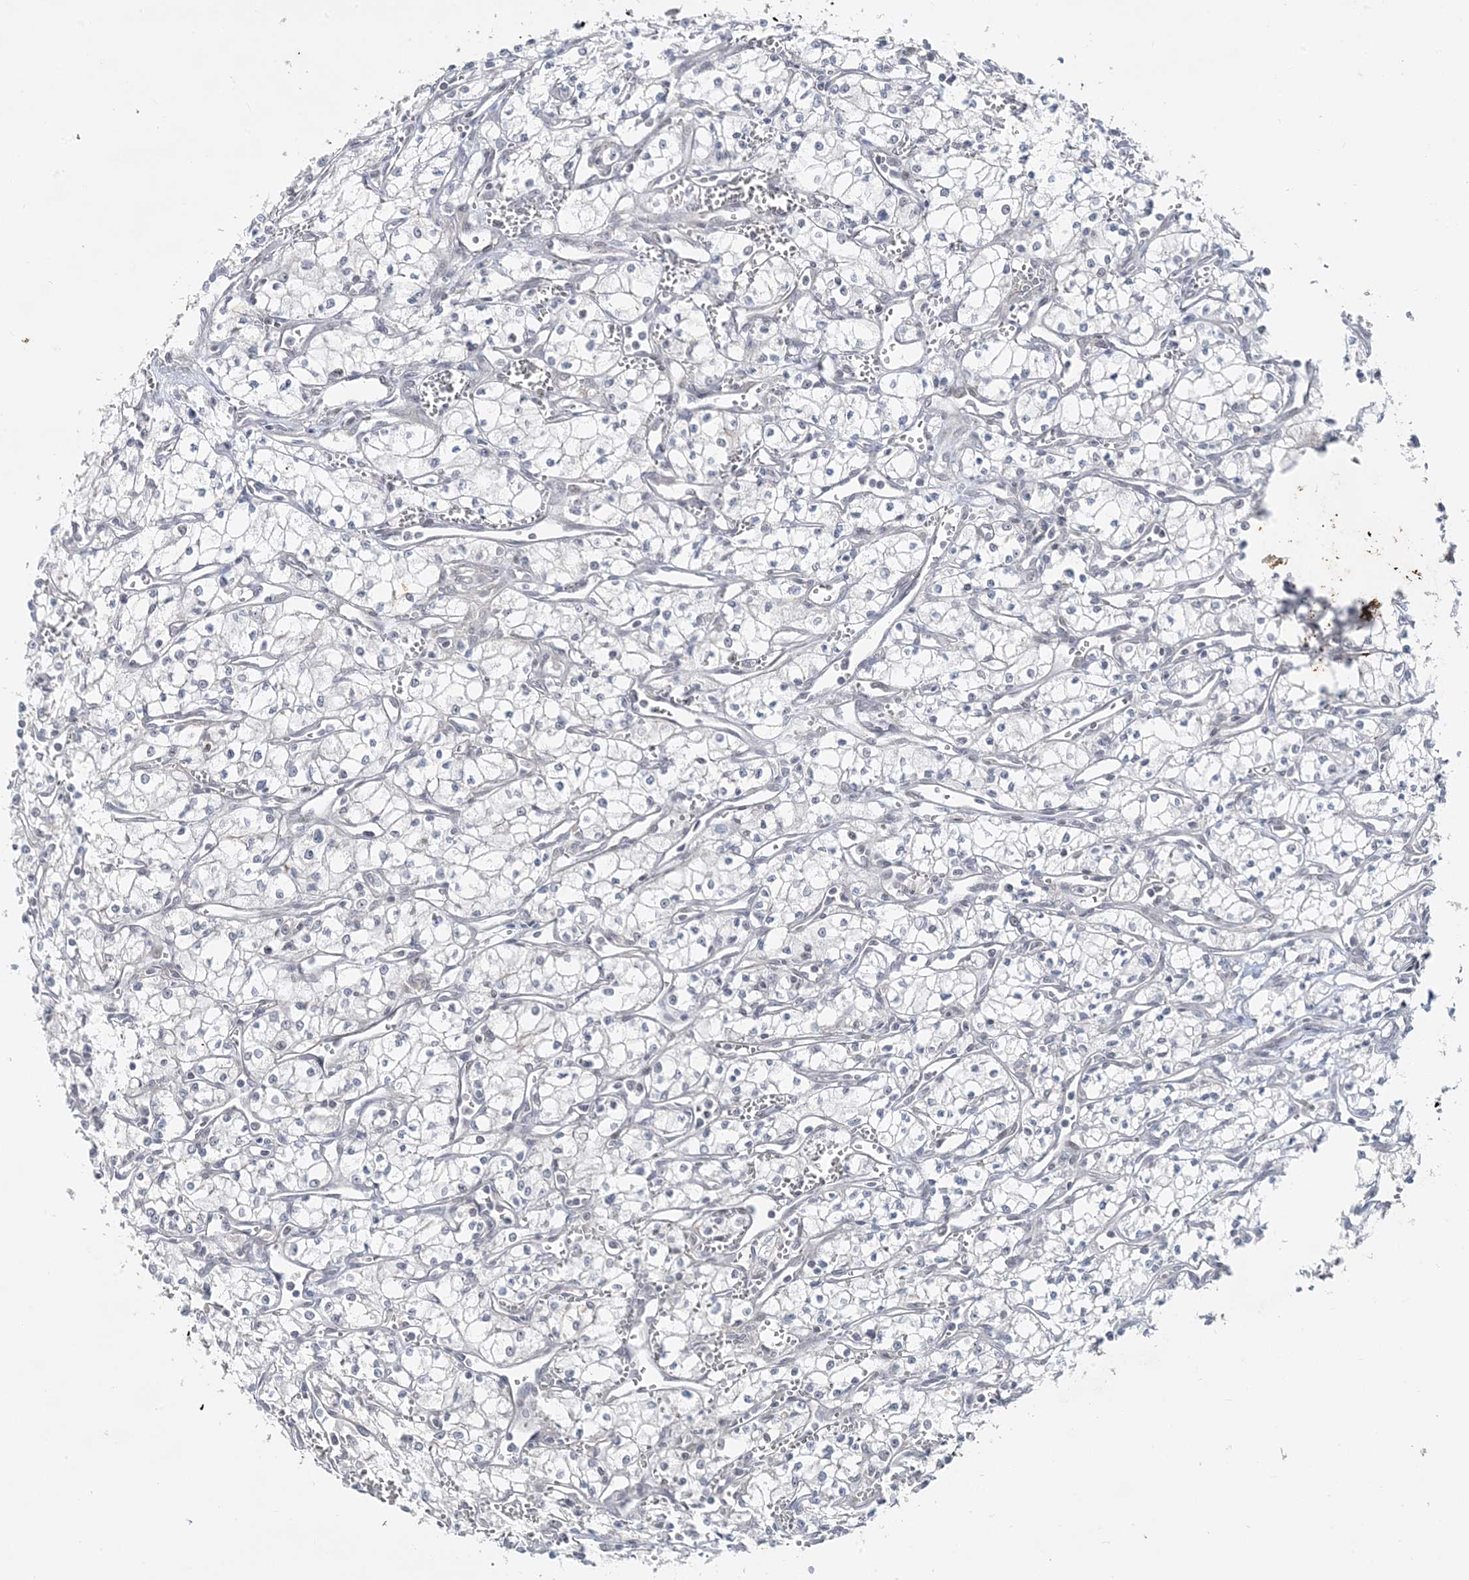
{"staining": {"intensity": "negative", "quantity": "none", "location": "none"}, "tissue": "renal cancer", "cell_type": "Tumor cells", "image_type": "cancer", "snomed": [{"axis": "morphology", "description": "Adenocarcinoma, NOS"}, {"axis": "topography", "description": "Kidney"}], "caption": "Tumor cells are negative for brown protein staining in renal adenocarcinoma.", "gene": "LEXM", "patient": {"sex": "male", "age": 59}}